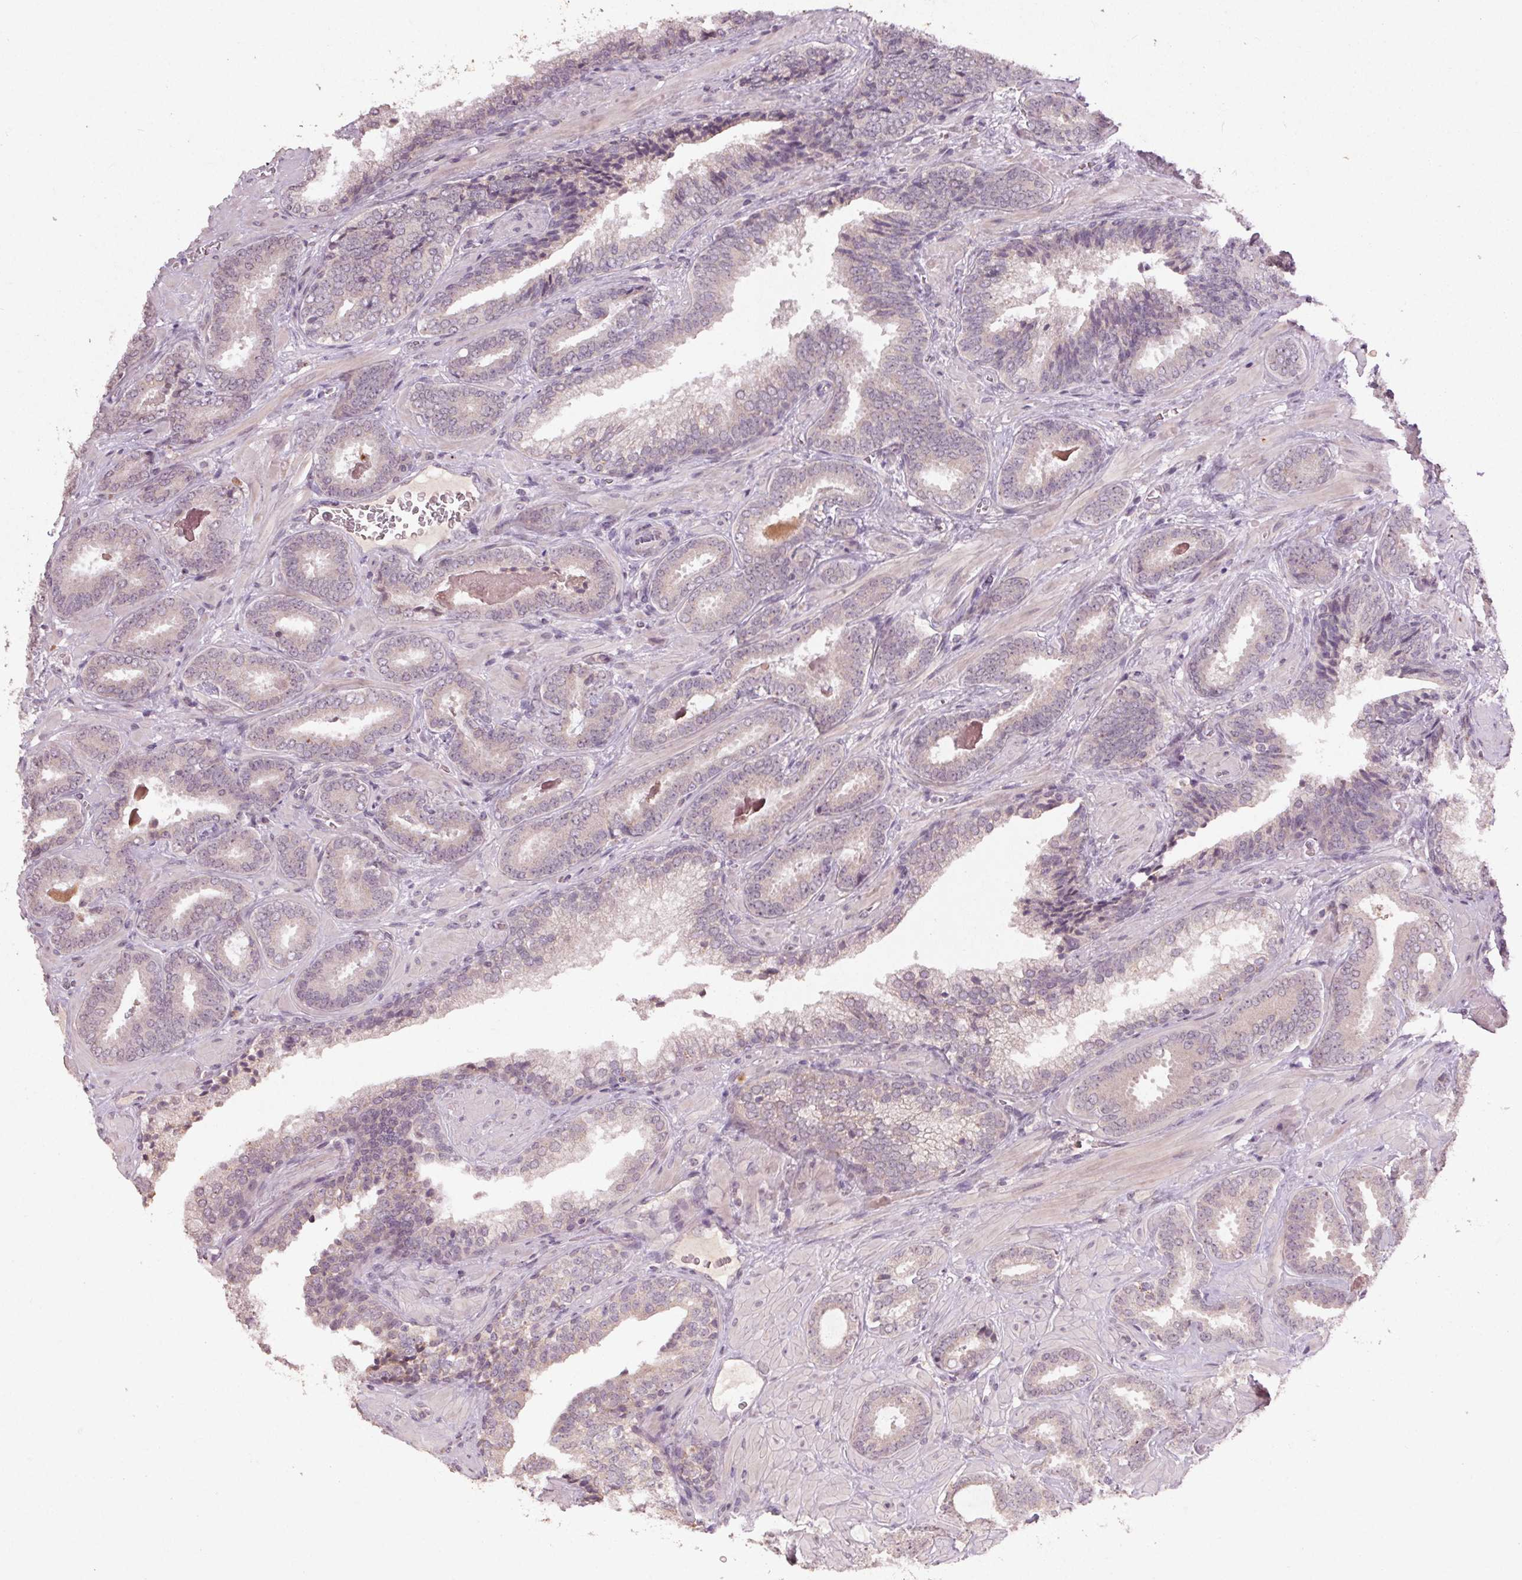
{"staining": {"intensity": "negative", "quantity": "none", "location": "none"}, "tissue": "prostate cancer", "cell_type": "Tumor cells", "image_type": "cancer", "snomed": [{"axis": "morphology", "description": "Adenocarcinoma, Low grade"}, {"axis": "topography", "description": "Prostate"}], "caption": "Protein analysis of adenocarcinoma (low-grade) (prostate) reveals no significant staining in tumor cells.", "gene": "KLRC3", "patient": {"sex": "male", "age": 61}}